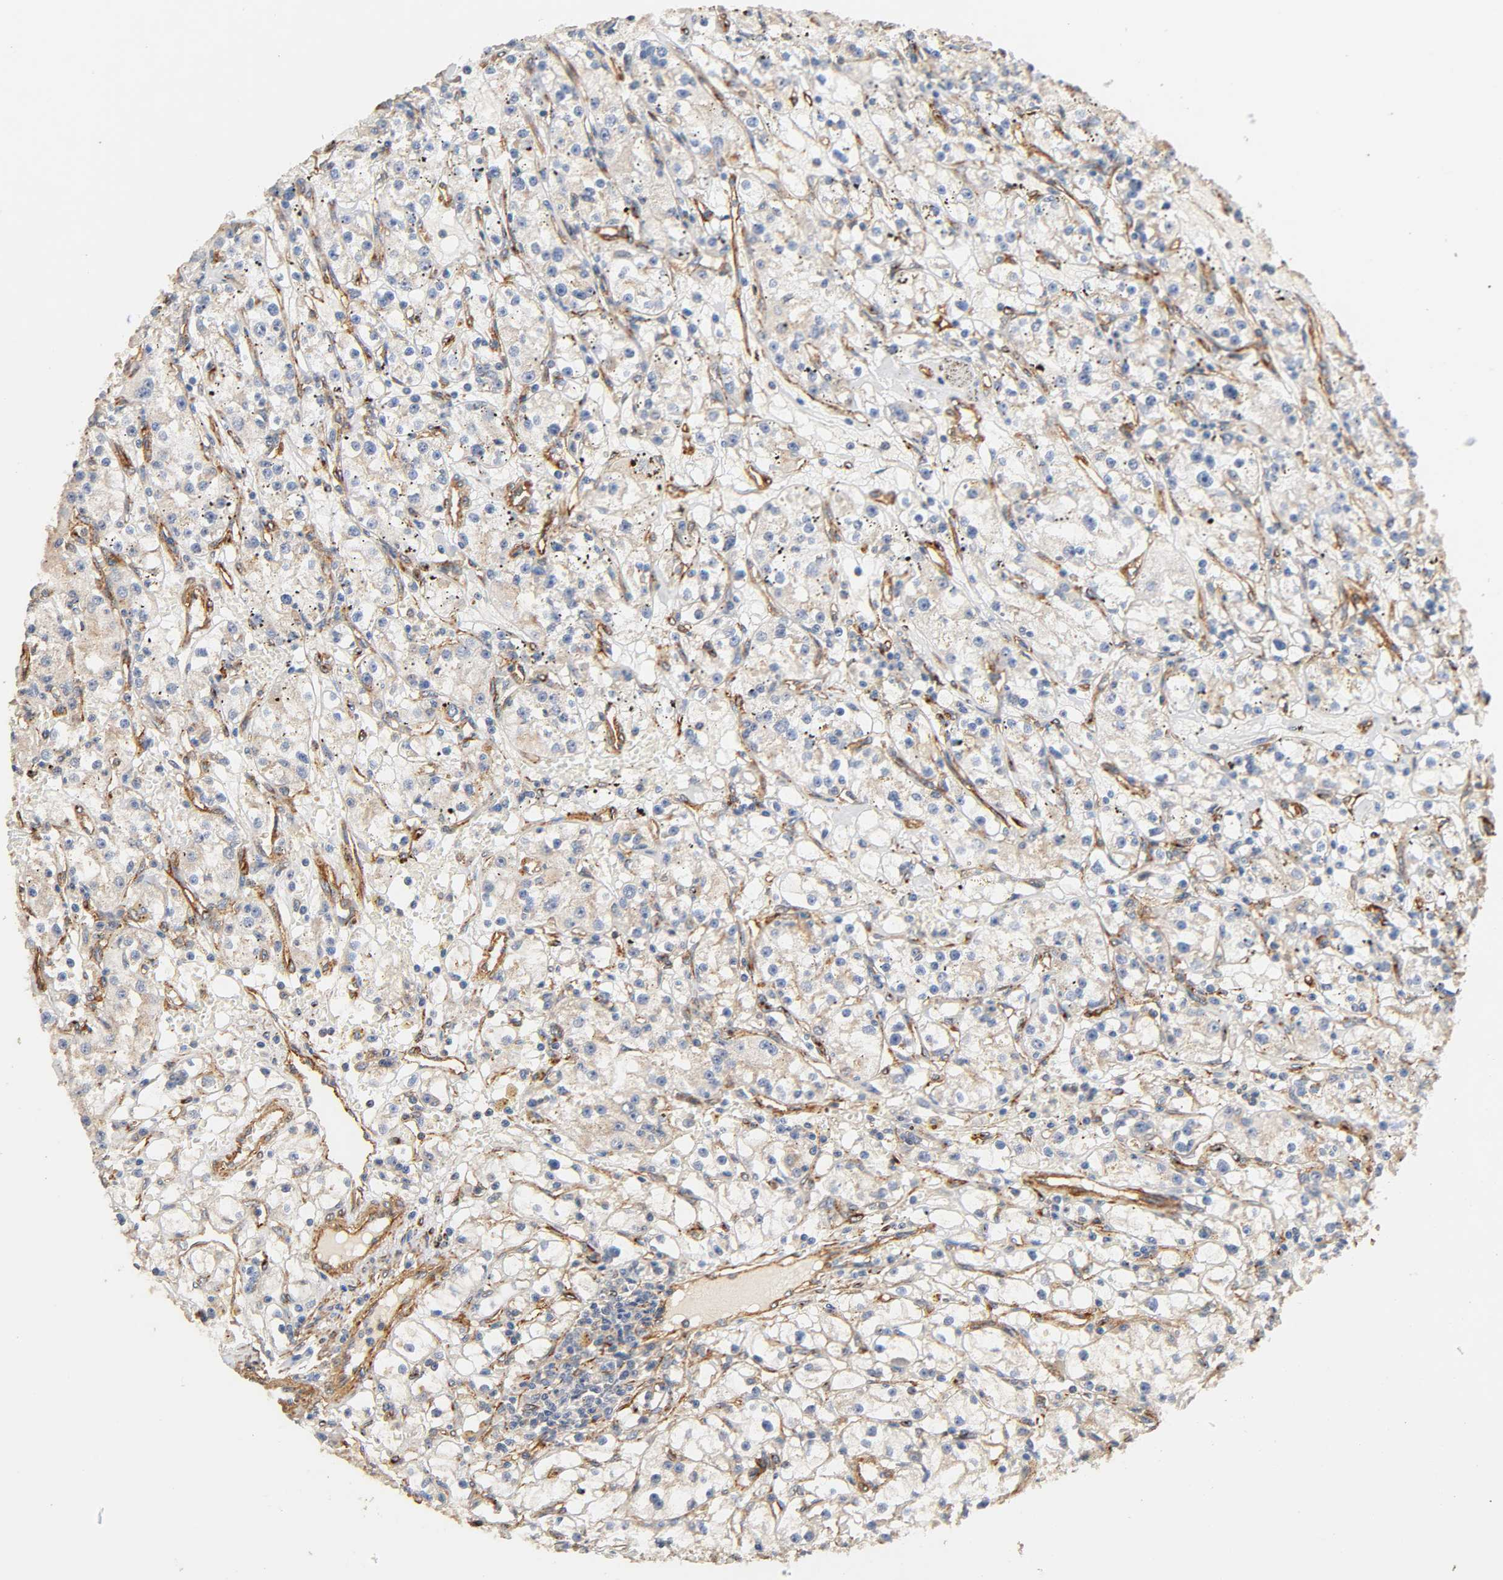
{"staining": {"intensity": "weak", "quantity": "<25%", "location": "cytoplasmic/membranous"}, "tissue": "renal cancer", "cell_type": "Tumor cells", "image_type": "cancer", "snomed": [{"axis": "morphology", "description": "Adenocarcinoma, NOS"}, {"axis": "topography", "description": "Kidney"}], "caption": "DAB (3,3'-diaminobenzidine) immunohistochemical staining of renal cancer (adenocarcinoma) exhibits no significant positivity in tumor cells.", "gene": "IFITM3", "patient": {"sex": "male", "age": 56}}